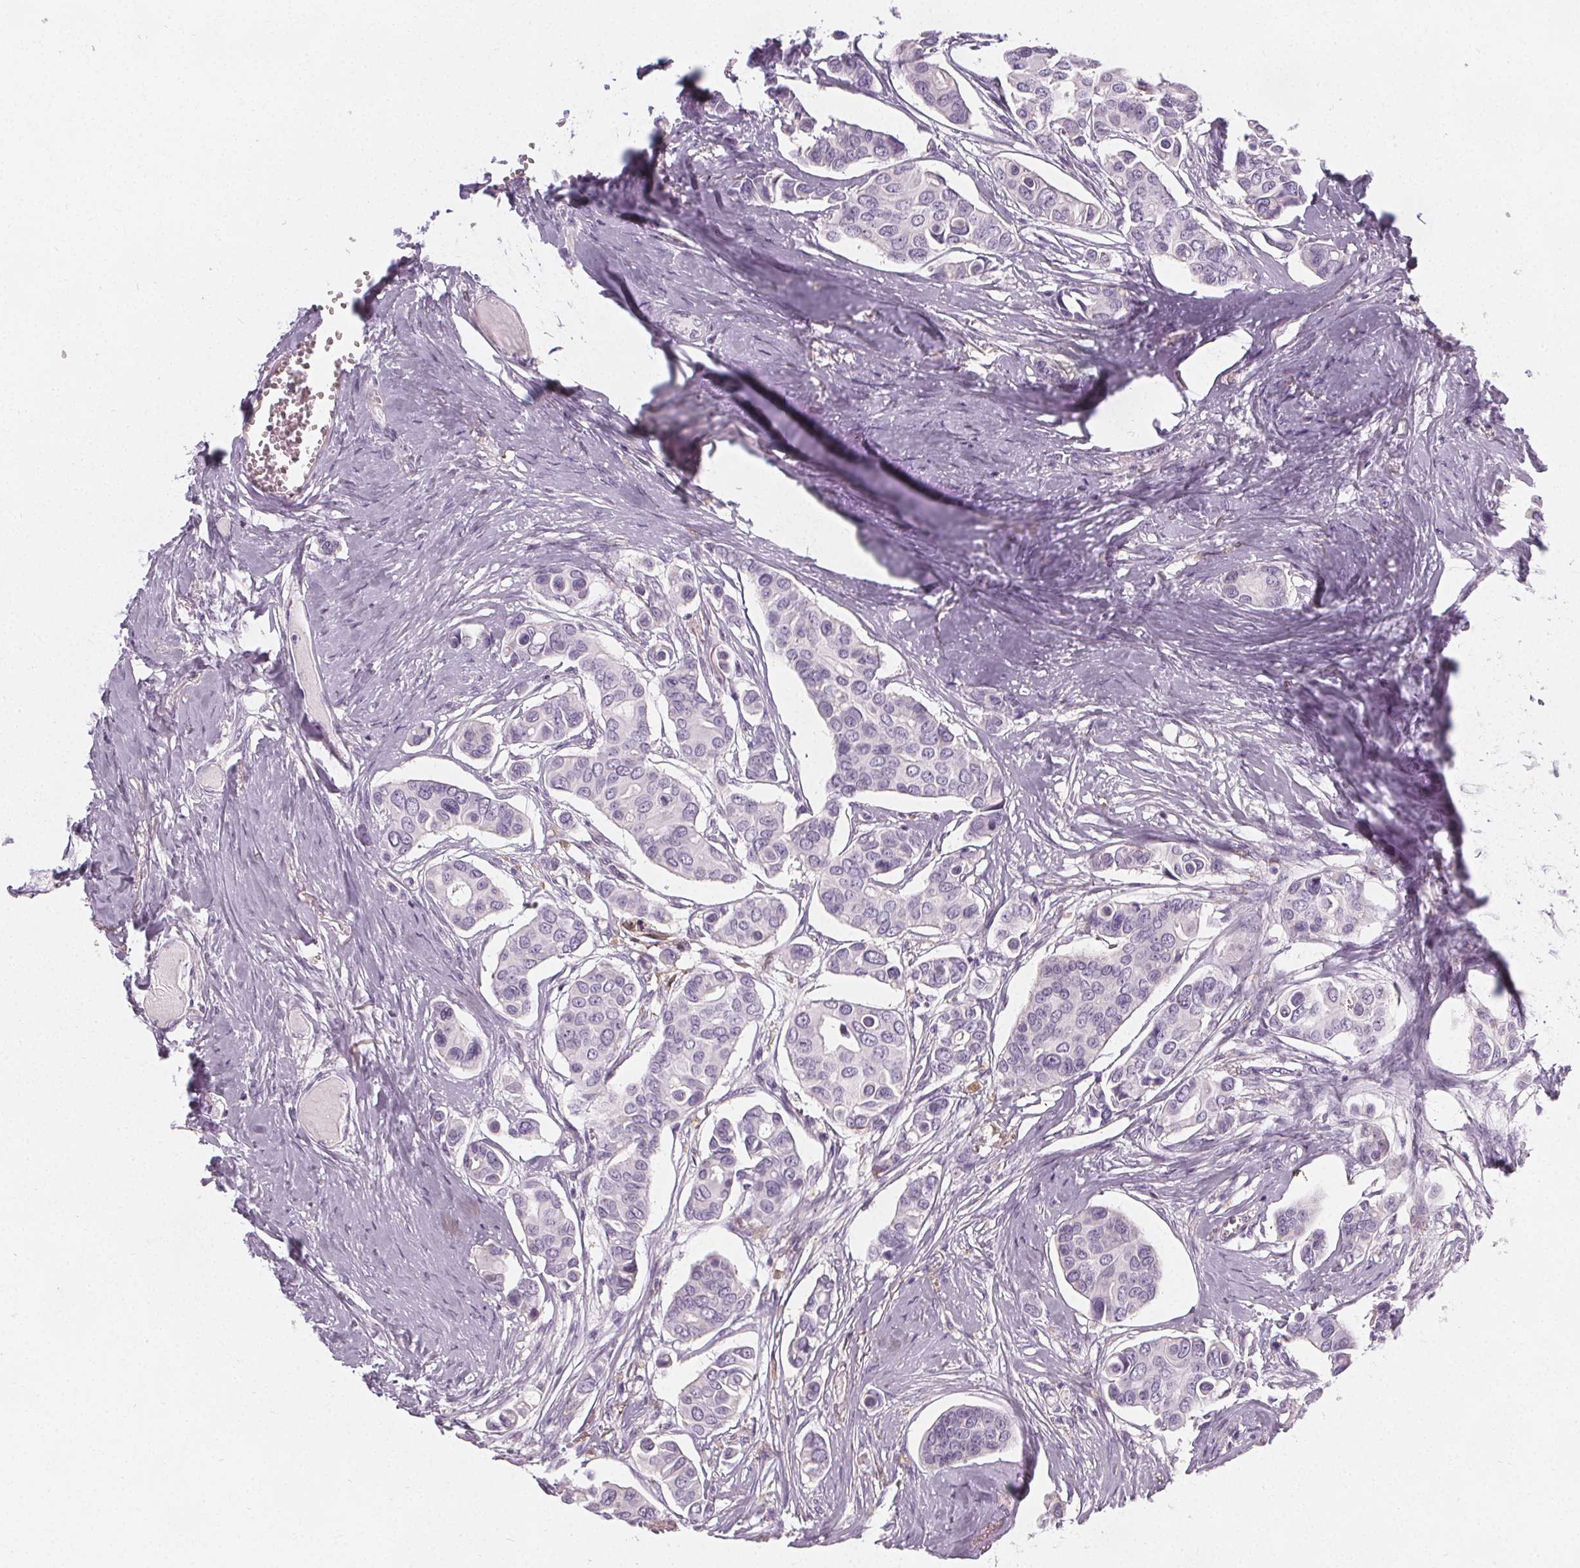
{"staining": {"intensity": "negative", "quantity": "none", "location": "none"}, "tissue": "breast cancer", "cell_type": "Tumor cells", "image_type": "cancer", "snomed": [{"axis": "morphology", "description": "Duct carcinoma"}, {"axis": "topography", "description": "Breast"}], "caption": "High power microscopy histopathology image of an IHC photomicrograph of breast cancer (infiltrating ductal carcinoma), revealing no significant expression in tumor cells. Brightfield microscopy of IHC stained with DAB (brown) and hematoxylin (blue), captured at high magnification.", "gene": "SLC5A12", "patient": {"sex": "female", "age": 54}}